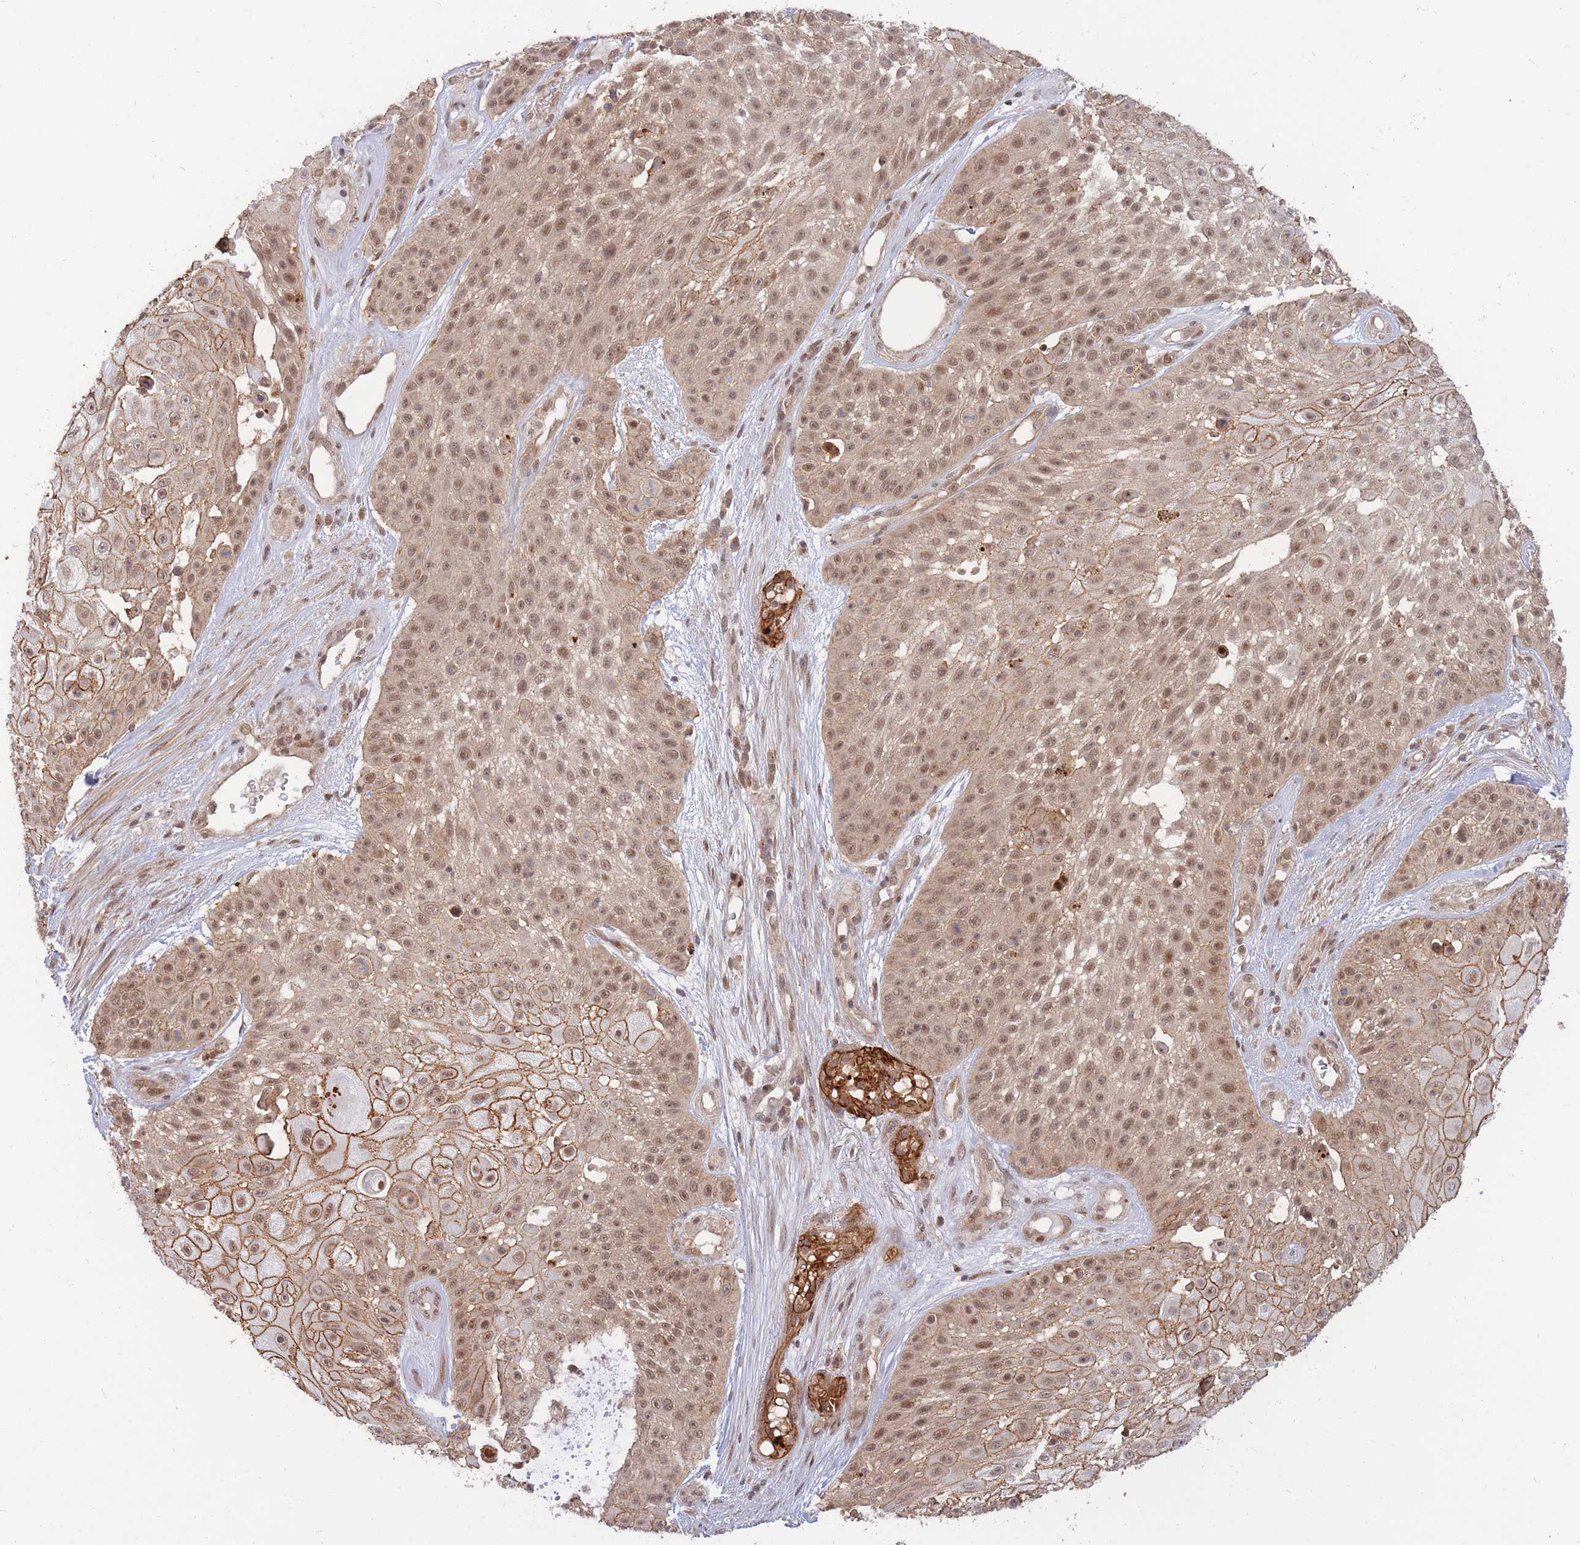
{"staining": {"intensity": "moderate", "quantity": ">75%", "location": "cytoplasmic/membranous,nuclear"}, "tissue": "skin cancer", "cell_type": "Tumor cells", "image_type": "cancer", "snomed": [{"axis": "morphology", "description": "Squamous cell carcinoma, NOS"}, {"axis": "topography", "description": "Skin"}], "caption": "Skin cancer (squamous cell carcinoma) tissue shows moderate cytoplasmic/membranous and nuclear expression in about >75% of tumor cells, visualized by immunohistochemistry.", "gene": "BOD1L1", "patient": {"sex": "female", "age": 86}}